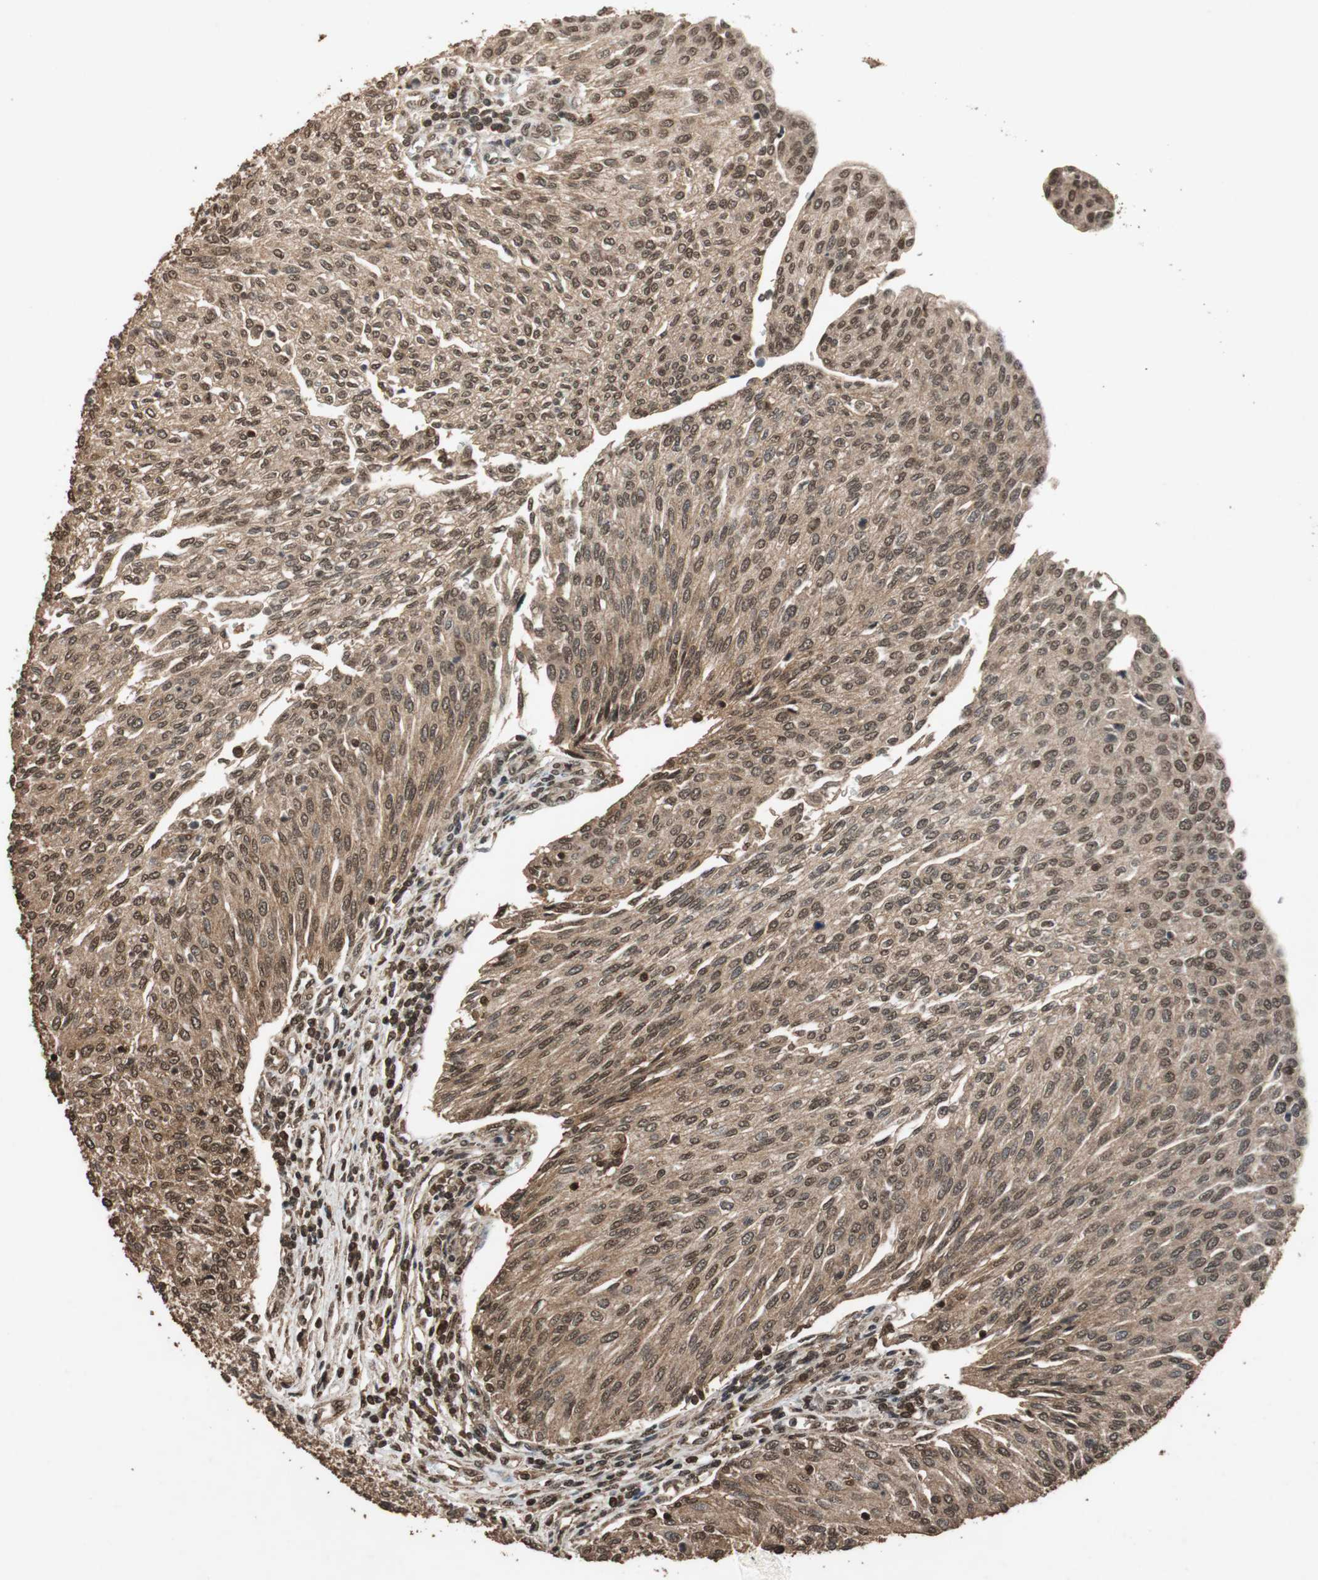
{"staining": {"intensity": "moderate", "quantity": ">75%", "location": "cytoplasmic/membranous,nuclear"}, "tissue": "urothelial cancer", "cell_type": "Tumor cells", "image_type": "cancer", "snomed": [{"axis": "morphology", "description": "Urothelial carcinoma, Low grade"}, {"axis": "topography", "description": "Urinary bladder"}], "caption": "Human low-grade urothelial carcinoma stained with a brown dye shows moderate cytoplasmic/membranous and nuclear positive positivity in about >75% of tumor cells.", "gene": "ZNF18", "patient": {"sex": "female", "age": 79}}